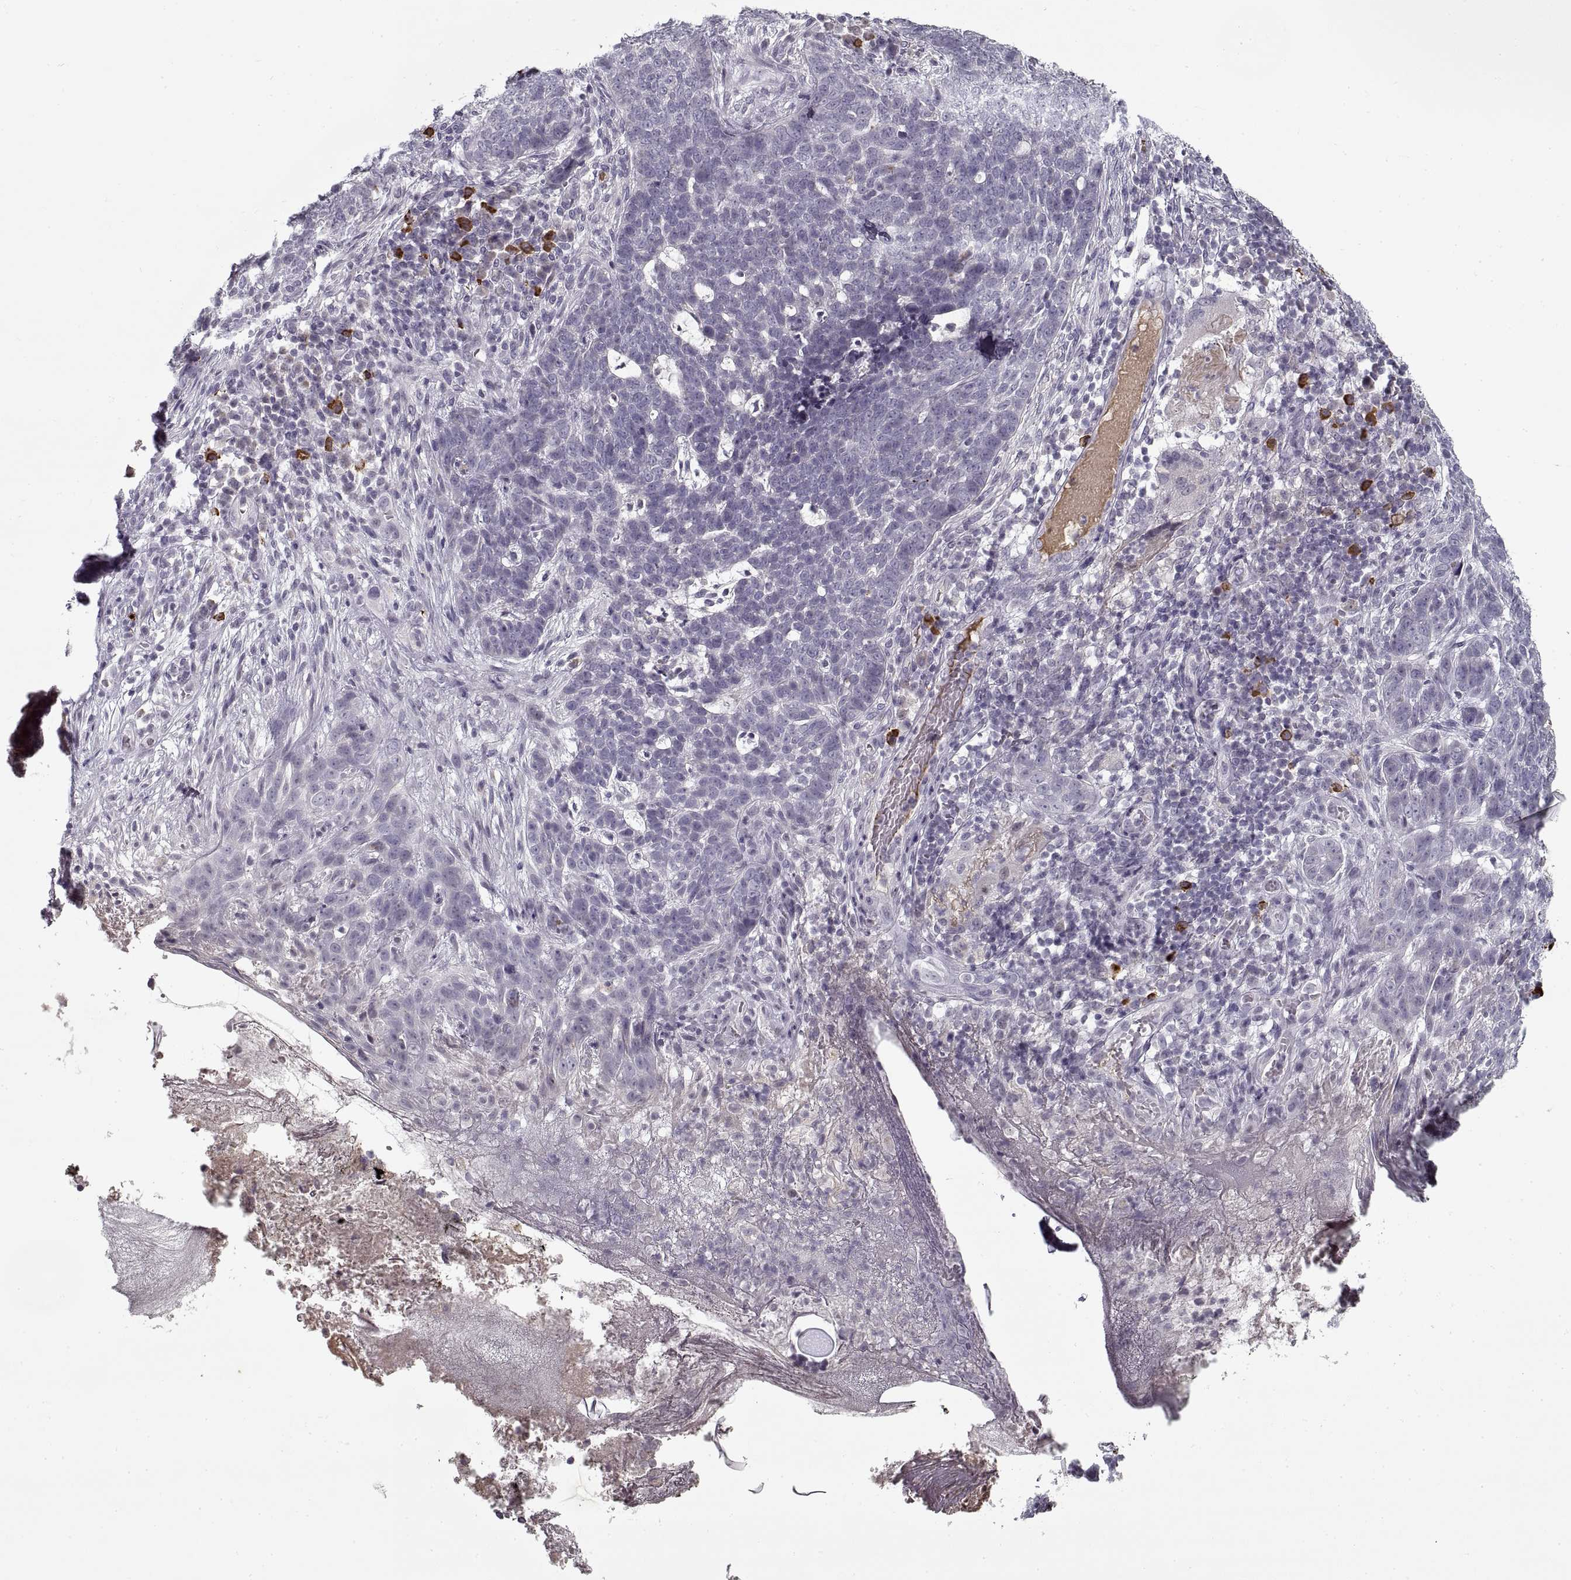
{"staining": {"intensity": "negative", "quantity": "none", "location": "none"}, "tissue": "skin cancer", "cell_type": "Tumor cells", "image_type": "cancer", "snomed": [{"axis": "morphology", "description": "Basal cell carcinoma"}, {"axis": "topography", "description": "Skin"}], "caption": "Immunohistochemical staining of skin basal cell carcinoma shows no significant positivity in tumor cells.", "gene": "GAD2", "patient": {"sex": "female", "age": 69}}